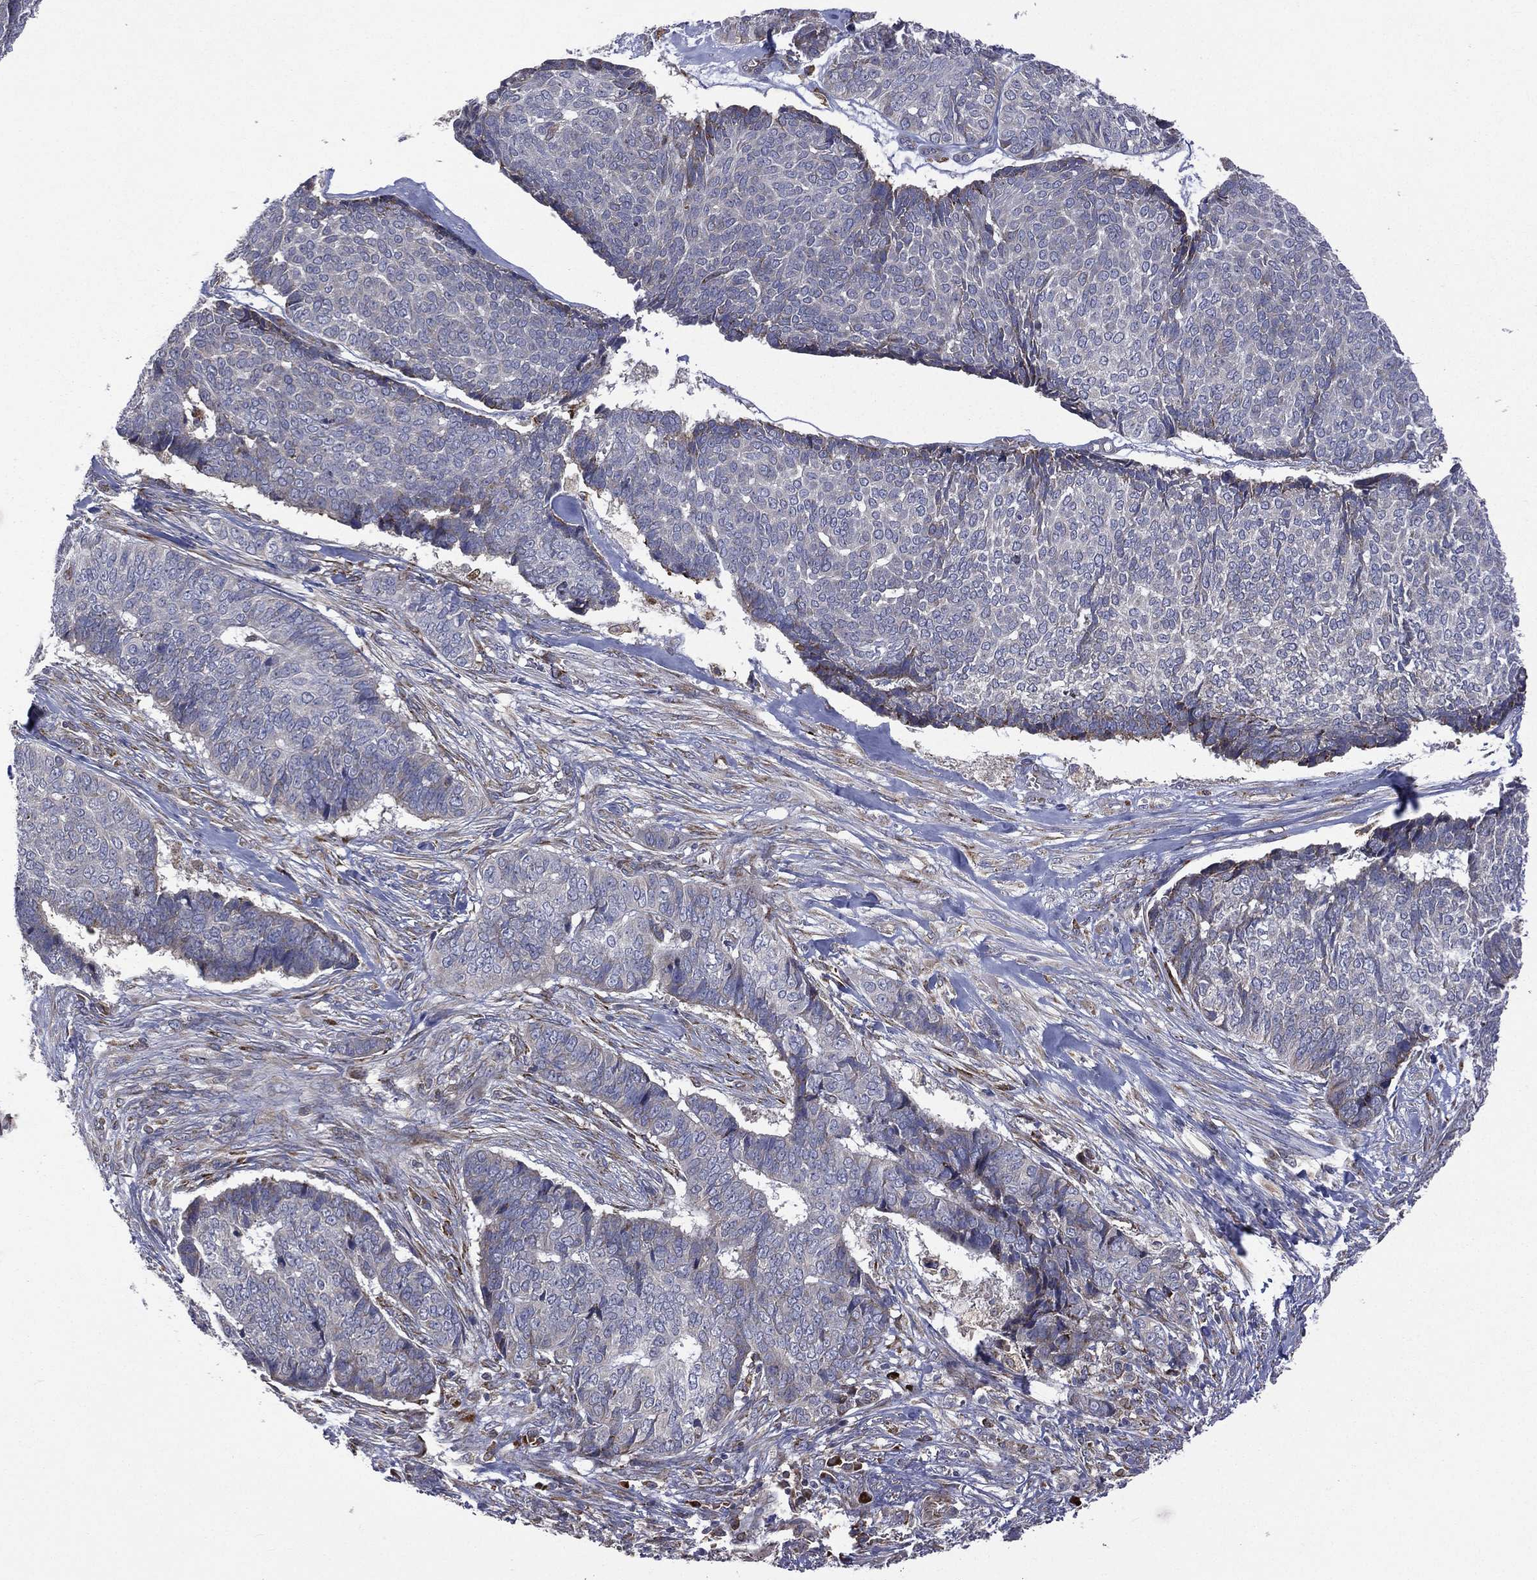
{"staining": {"intensity": "negative", "quantity": "none", "location": "none"}, "tissue": "skin cancer", "cell_type": "Tumor cells", "image_type": "cancer", "snomed": [{"axis": "morphology", "description": "Basal cell carcinoma"}, {"axis": "topography", "description": "Skin"}], "caption": "This is an immunohistochemistry image of skin cancer (basal cell carcinoma). There is no positivity in tumor cells.", "gene": "C20orf96", "patient": {"sex": "male", "age": 86}}